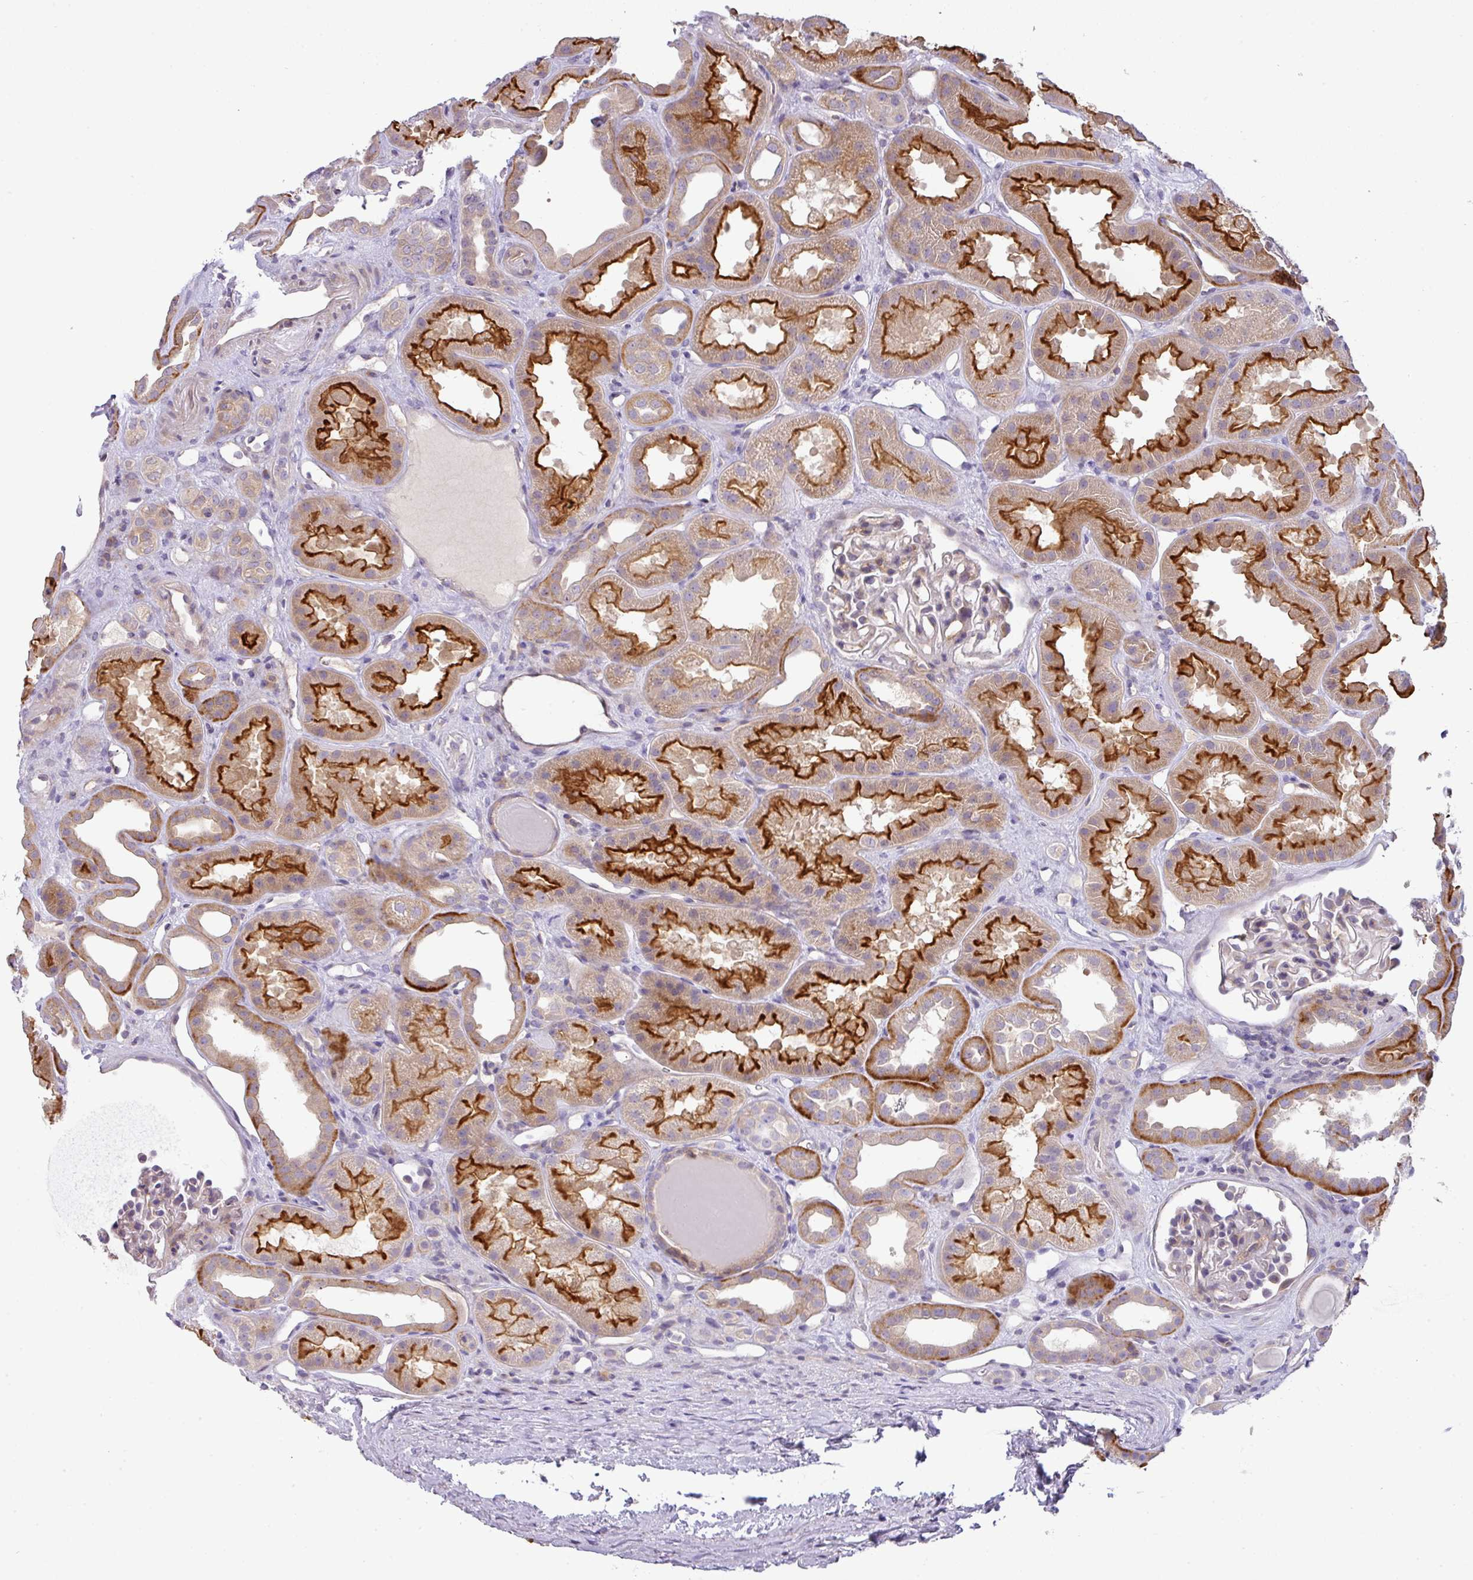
{"staining": {"intensity": "negative", "quantity": "none", "location": "none"}, "tissue": "kidney", "cell_type": "Cells in glomeruli", "image_type": "normal", "snomed": [{"axis": "morphology", "description": "Normal tissue, NOS"}, {"axis": "topography", "description": "Kidney"}], "caption": "A high-resolution image shows immunohistochemistry staining of benign kidney, which exhibits no significant staining in cells in glomeruli.", "gene": "PIK3R5", "patient": {"sex": "male", "age": 61}}